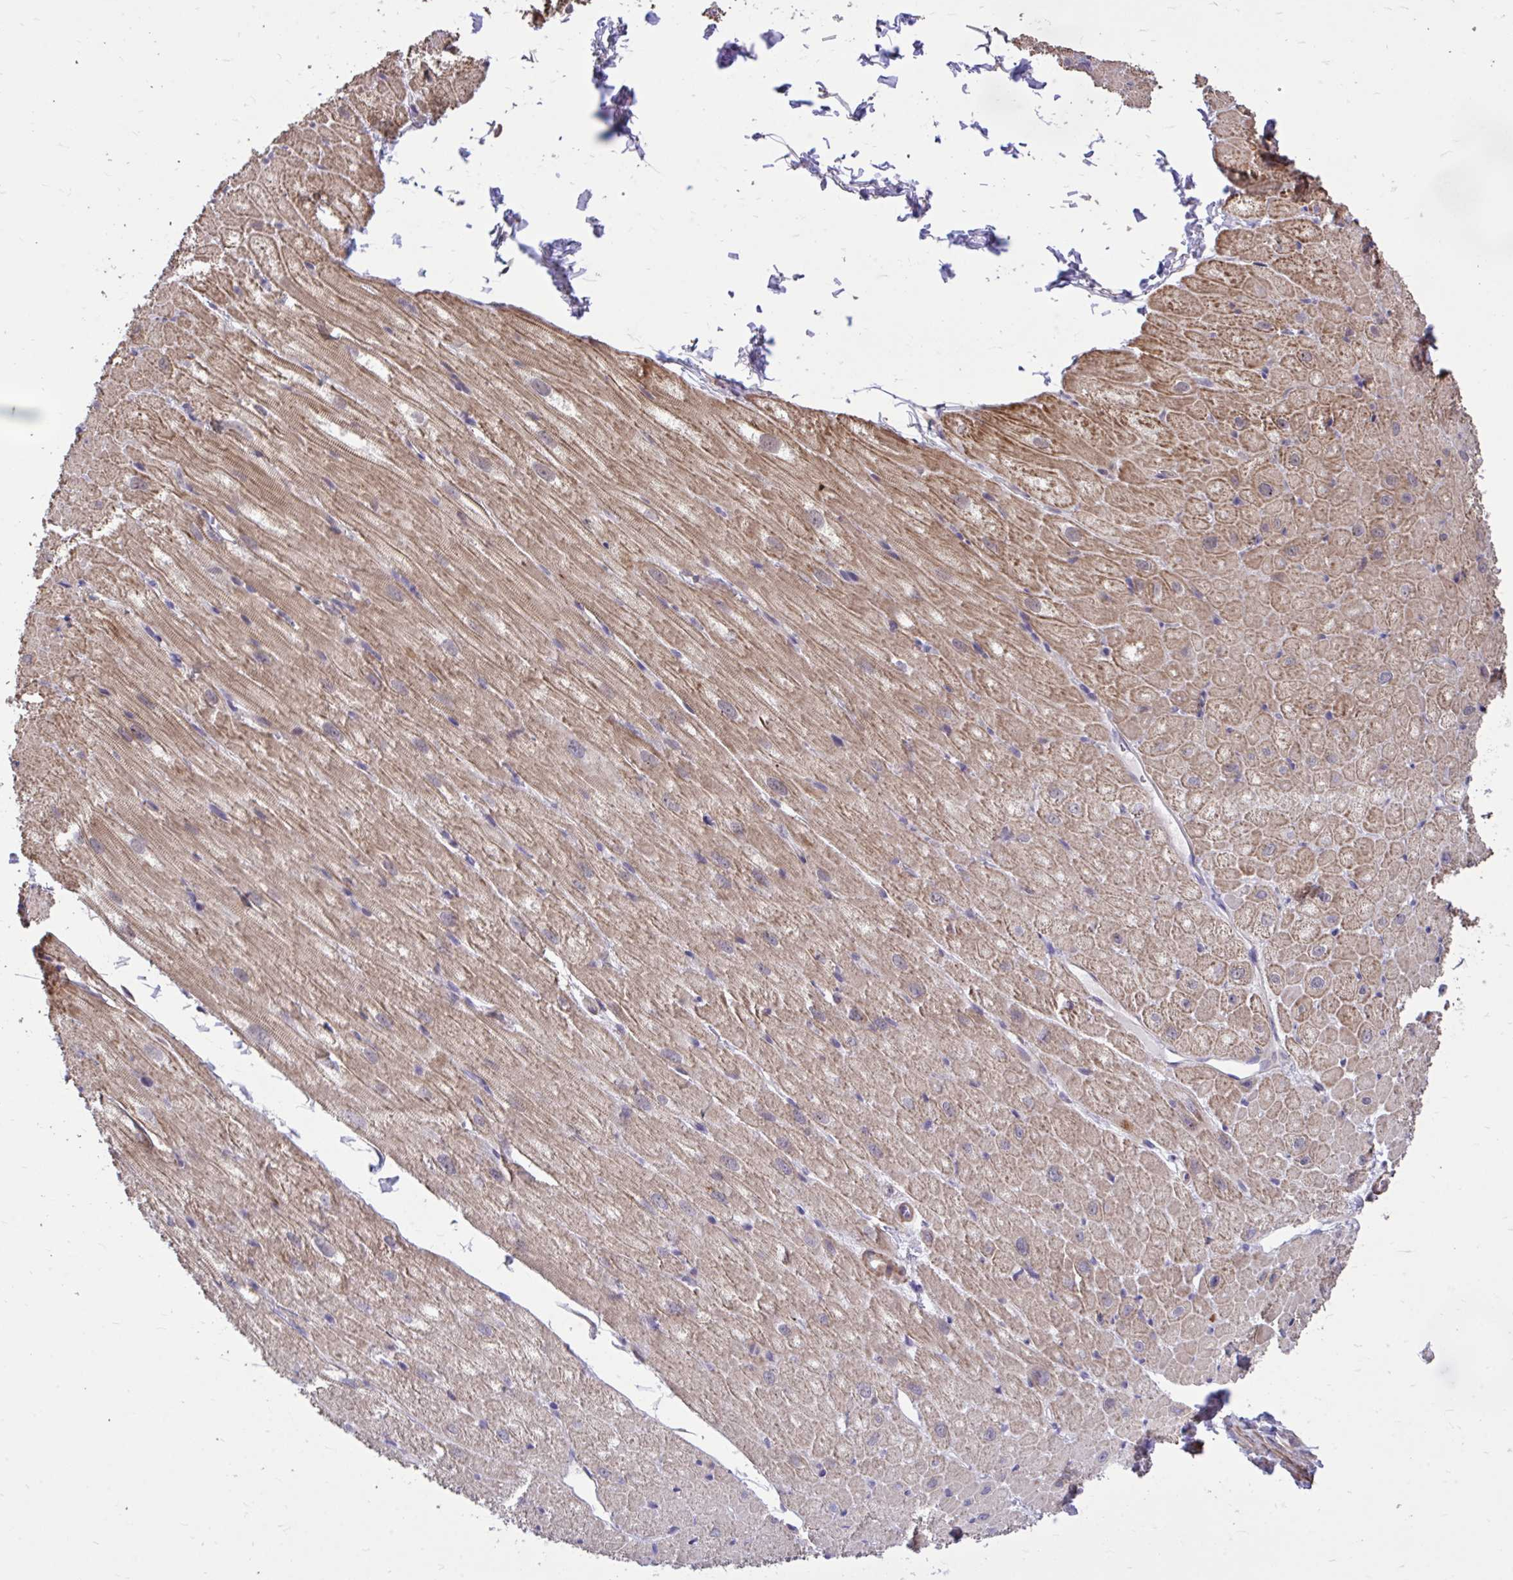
{"staining": {"intensity": "moderate", "quantity": ">75%", "location": "cytoplasmic/membranous"}, "tissue": "heart muscle", "cell_type": "Cardiomyocytes", "image_type": "normal", "snomed": [{"axis": "morphology", "description": "Normal tissue, NOS"}, {"axis": "topography", "description": "Heart"}], "caption": "Cardiomyocytes exhibit medium levels of moderate cytoplasmic/membranous staining in approximately >75% of cells in benign human heart muscle.", "gene": "IGFL2", "patient": {"sex": "male", "age": 62}}